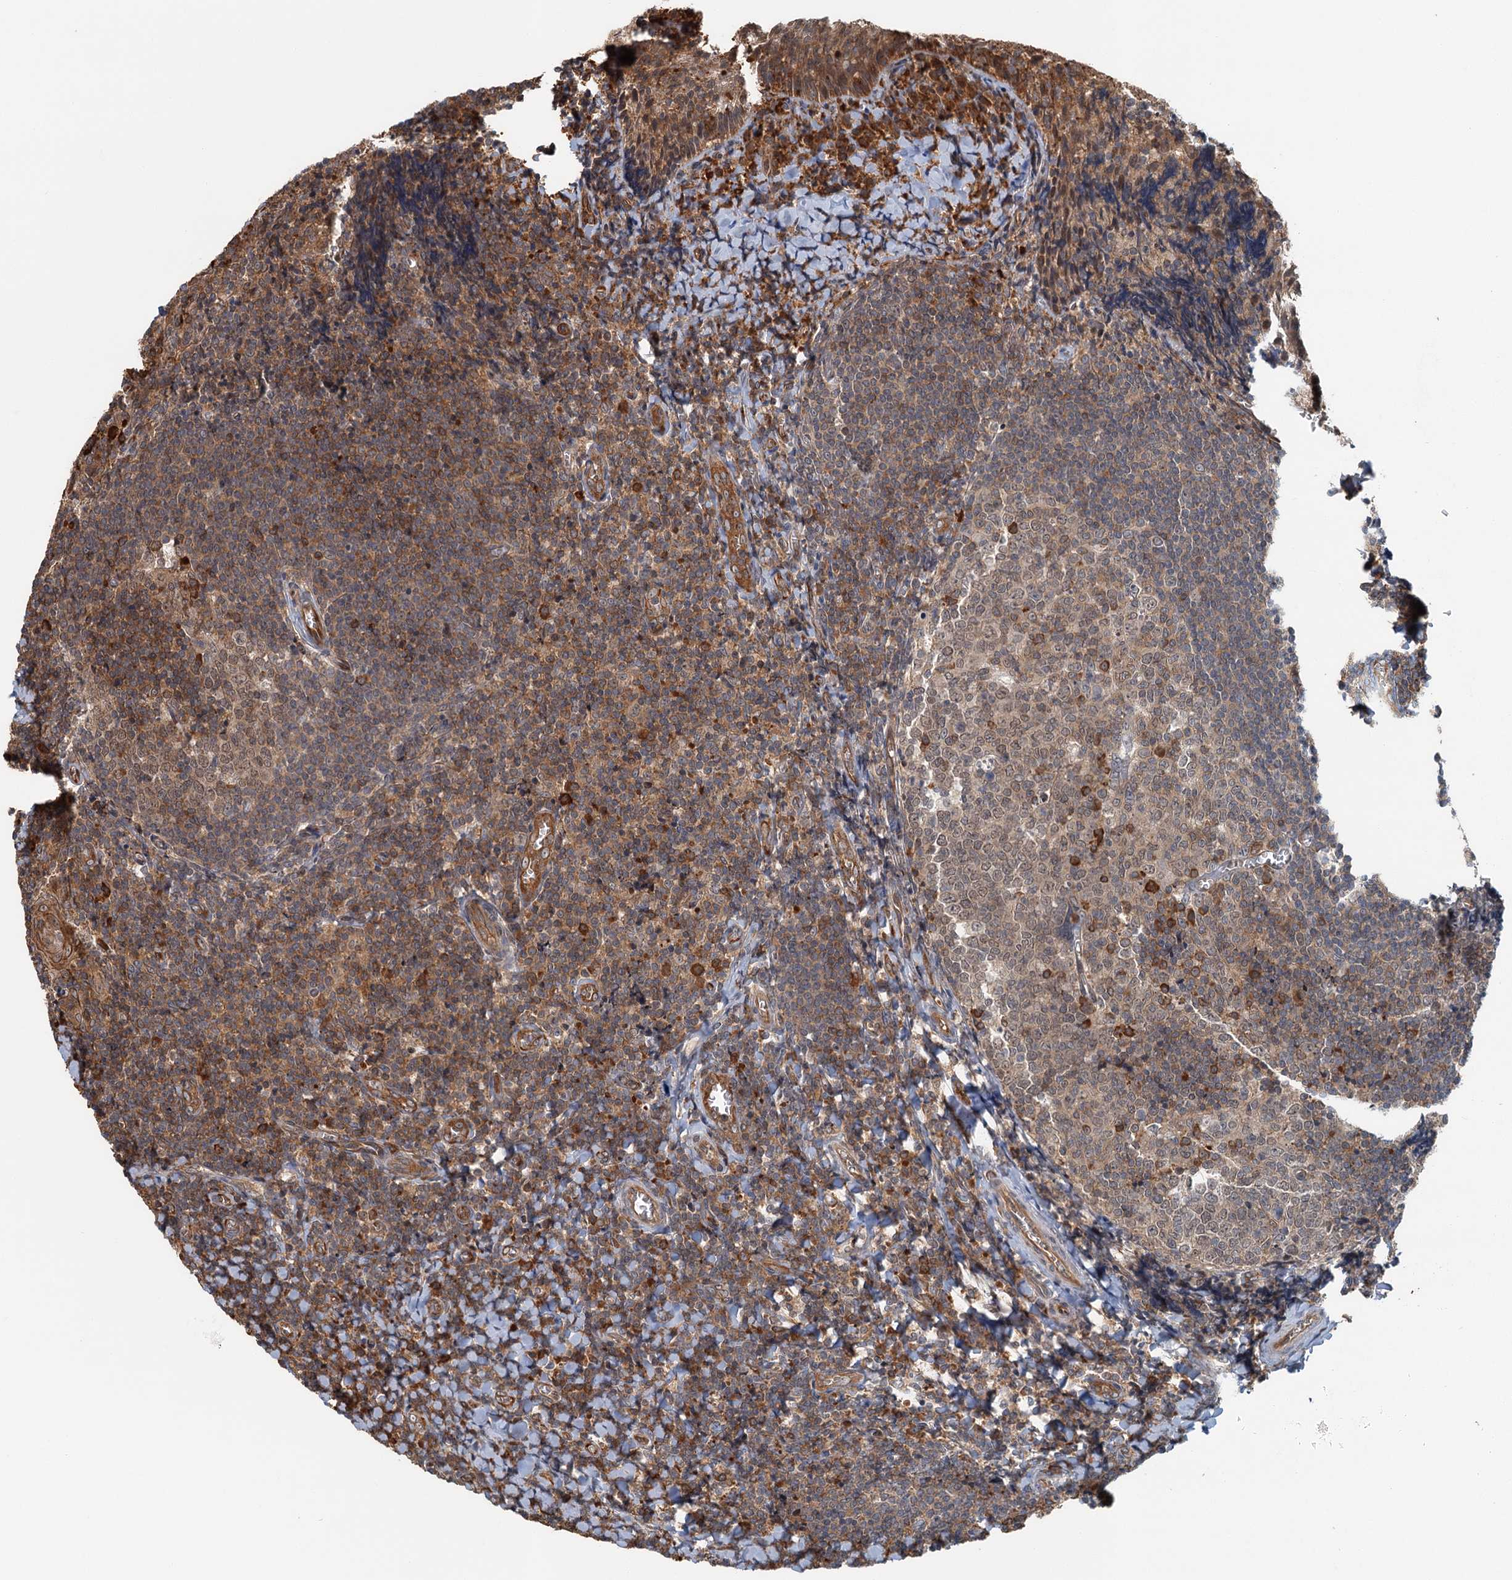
{"staining": {"intensity": "strong", "quantity": "<25%", "location": "cytoplasmic/membranous"}, "tissue": "tonsil", "cell_type": "Germinal center cells", "image_type": "normal", "snomed": [{"axis": "morphology", "description": "Normal tissue, NOS"}, {"axis": "topography", "description": "Tonsil"}], "caption": "Strong cytoplasmic/membranous expression is present in approximately <25% of germinal center cells in benign tonsil. Nuclei are stained in blue.", "gene": "ZNF527", "patient": {"sex": "male", "age": 27}}